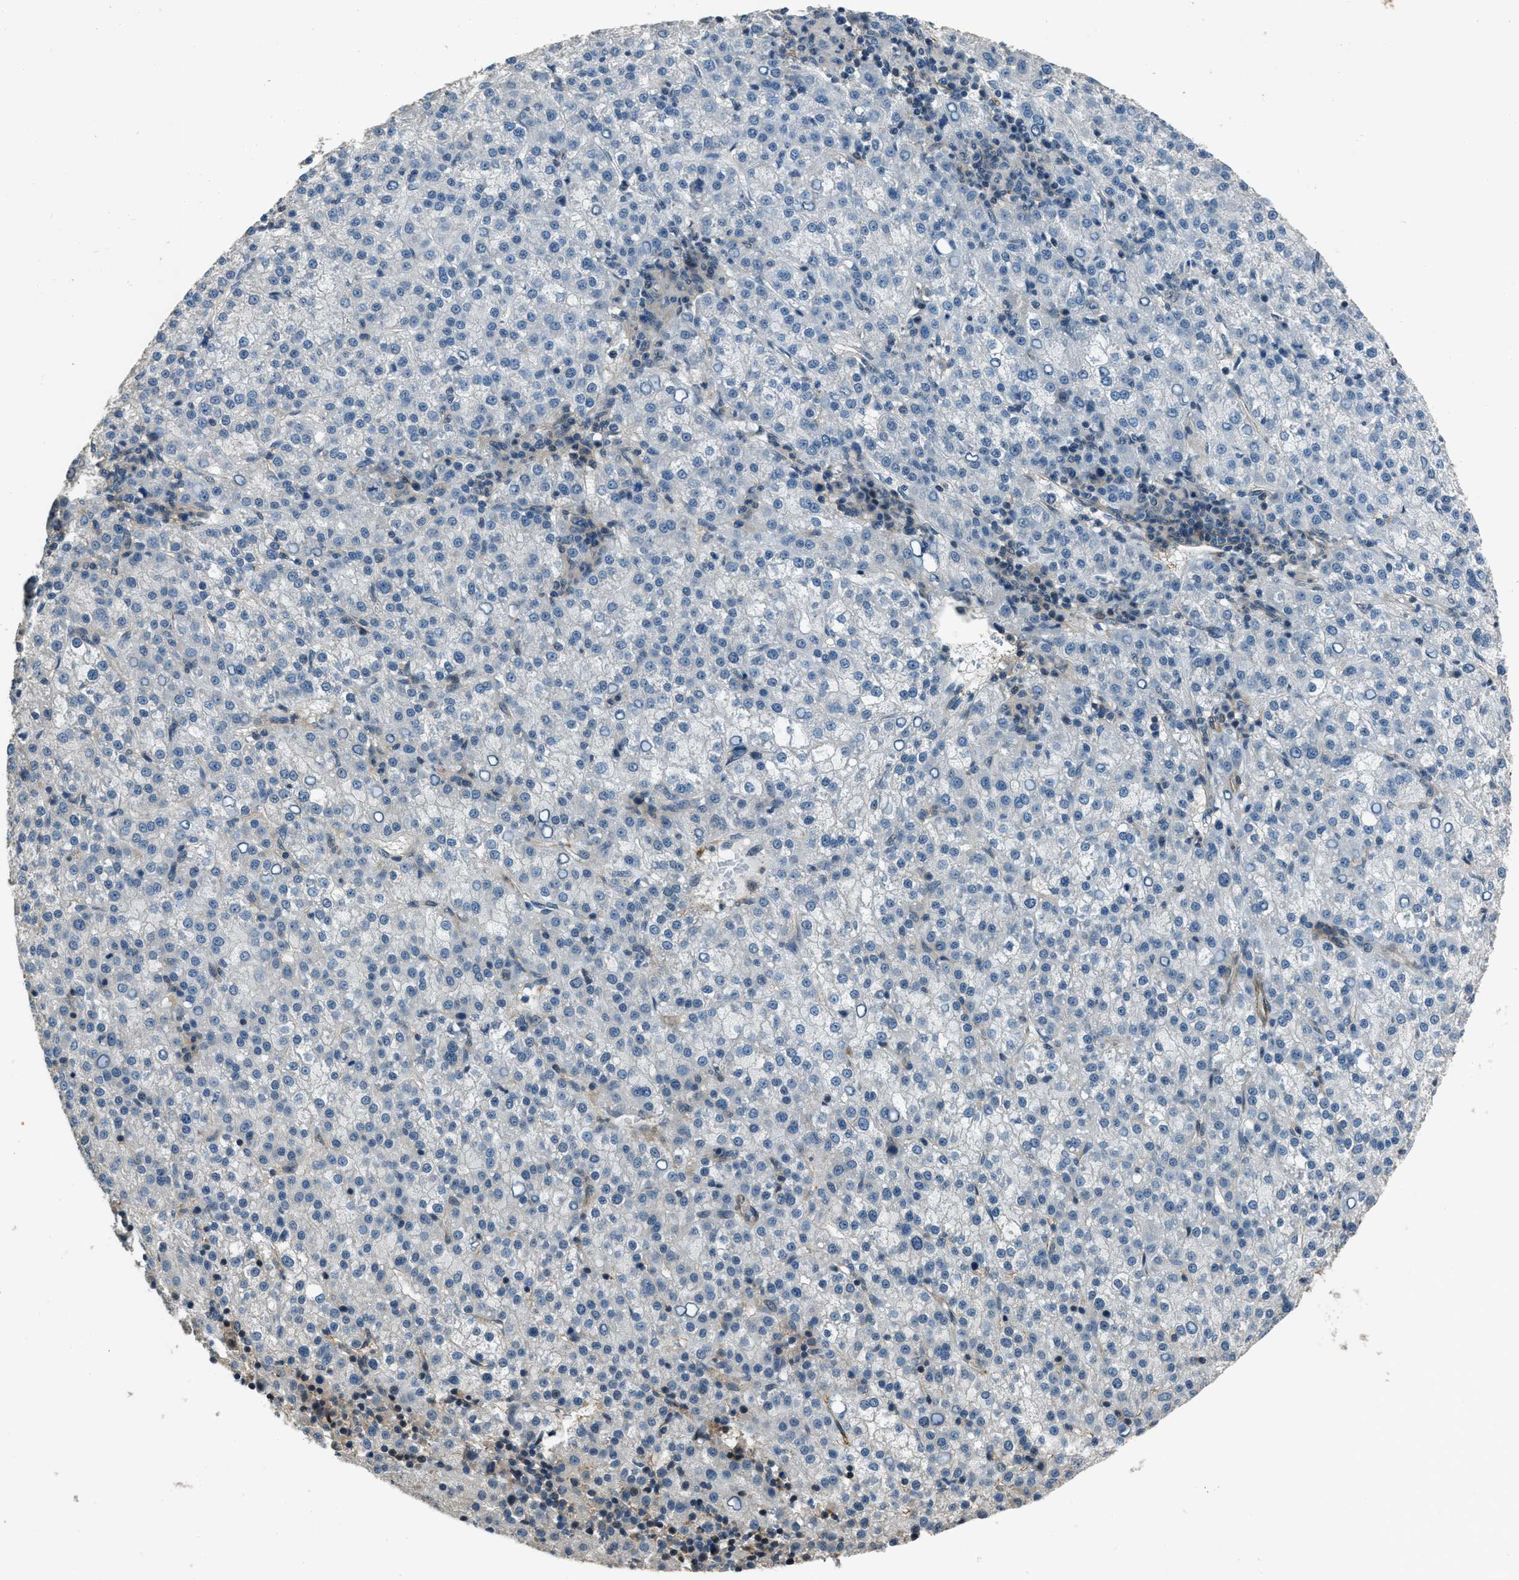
{"staining": {"intensity": "negative", "quantity": "none", "location": "none"}, "tissue": "liver cancer", "cell_type": "Tumor cells", "image_type": "cancer", "snomed": [{"axis": "morphology", "description": "Carcinoma, Hepatocellular, NOS"}, {"axis": "topography", "description": "Liver"}], "caption": "Immunohistochemistry (IHC) of liver cancer demonstrates no staining in tumor cells.", "gene": "NUDCD3", "patient": {"sex": "female", "age": 58}}